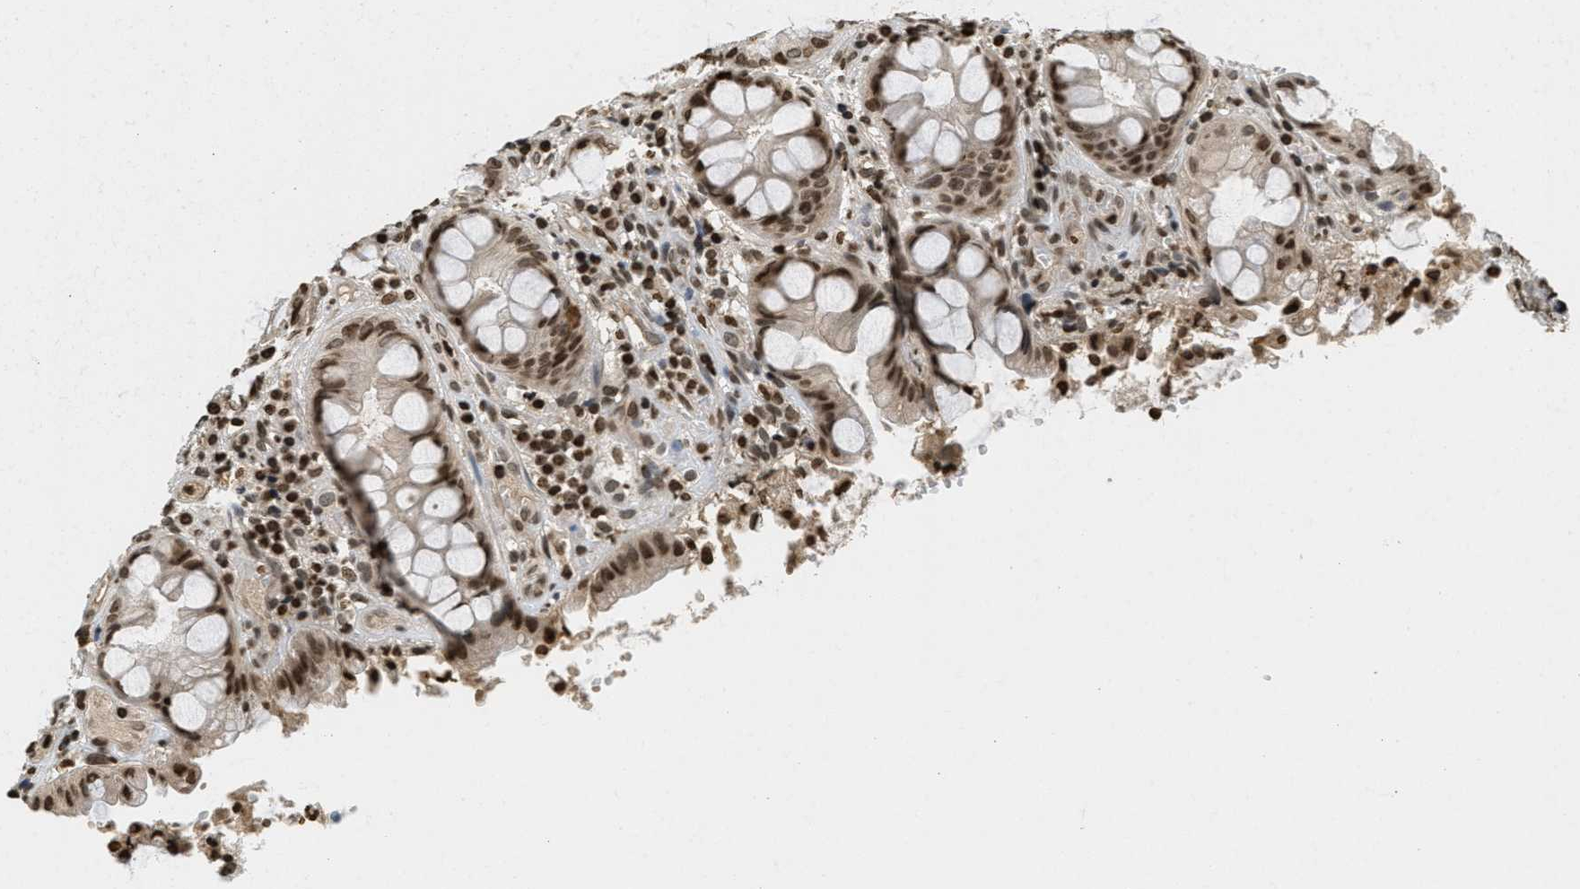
{"staining": {"intensity": "moderate", "quantity": ">75%", "location": "nuclear"}, "tissue": "colorectal cancer", "cell_type": "Tumor cells", "image_type": "cancer", "snomed": [{"axis": "morphology", "description": "Adenocarcinoma, NOS"}, {"axis": "topography", "description": "Colon"}], "caption": "IHC of colorectal cancer (adenocarcinoma) displays medium levels of moderate nuclear staining in about >75% of tumor cells. (DAB (3,3'-diaminobenzidine) IHC with brightfield microscopy, high magnification).", "gene": "LDB2", "patient": {"sex": "female", "age": 57}}